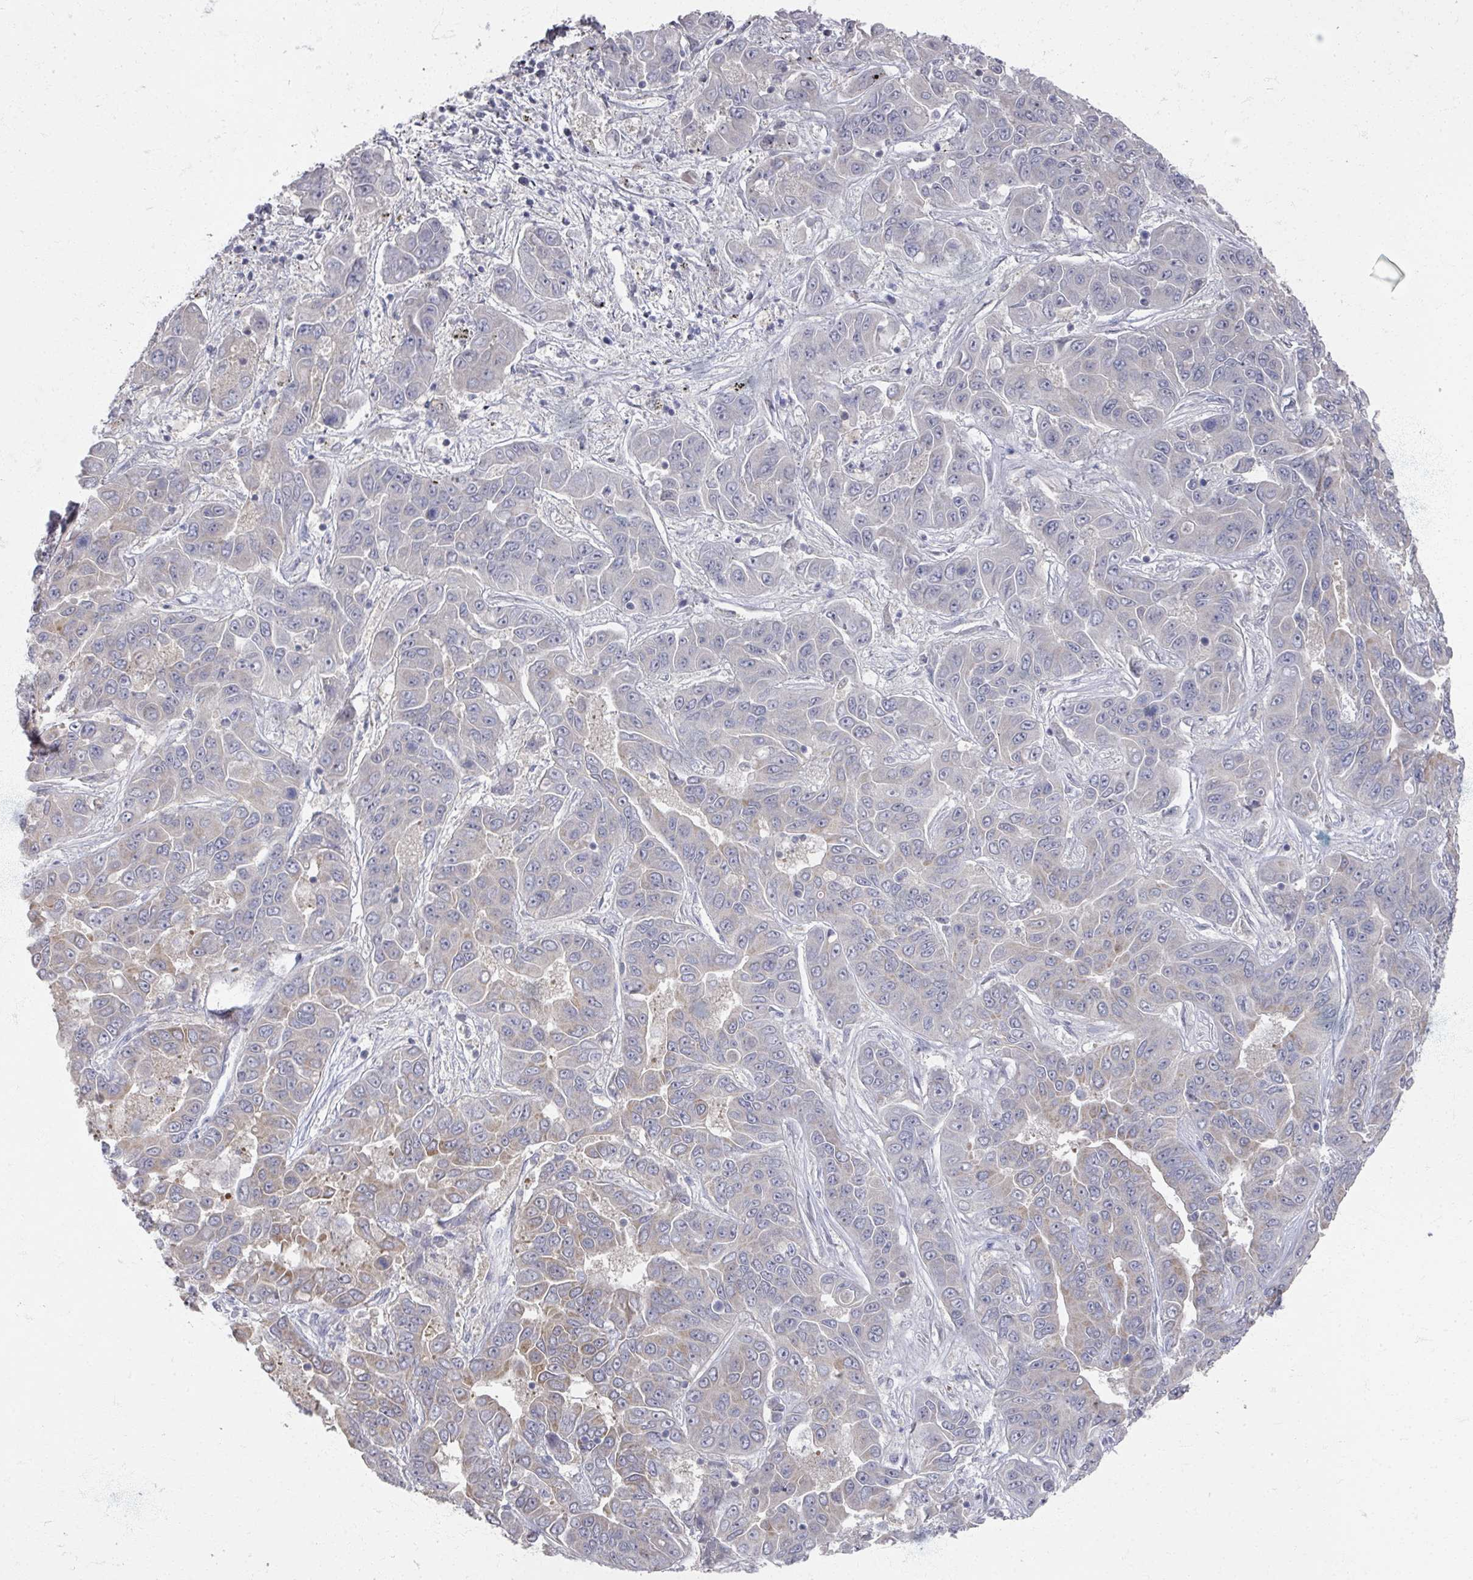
{"staining": {"intensity": "weak", "quantity": "25%-75%", "location": "cytoplasmic/membranous"}, "tissue": "liver cancer", "cell_type": "Tumor cells", "image_type": "cancer", "snomed": [{"axis": "morphology", "description": "Cholangiocarcinoma"}, {"axis": "topography", "description": "Liver"}], "caption": "Liver cancer stained for a protein (brown) exhibits weak cytoplasmic/membranous positive expression in approximately 25%-75% of tumor cells.", "gene": "TTYH3", "patient": {"sex": "female", "age": 52}}